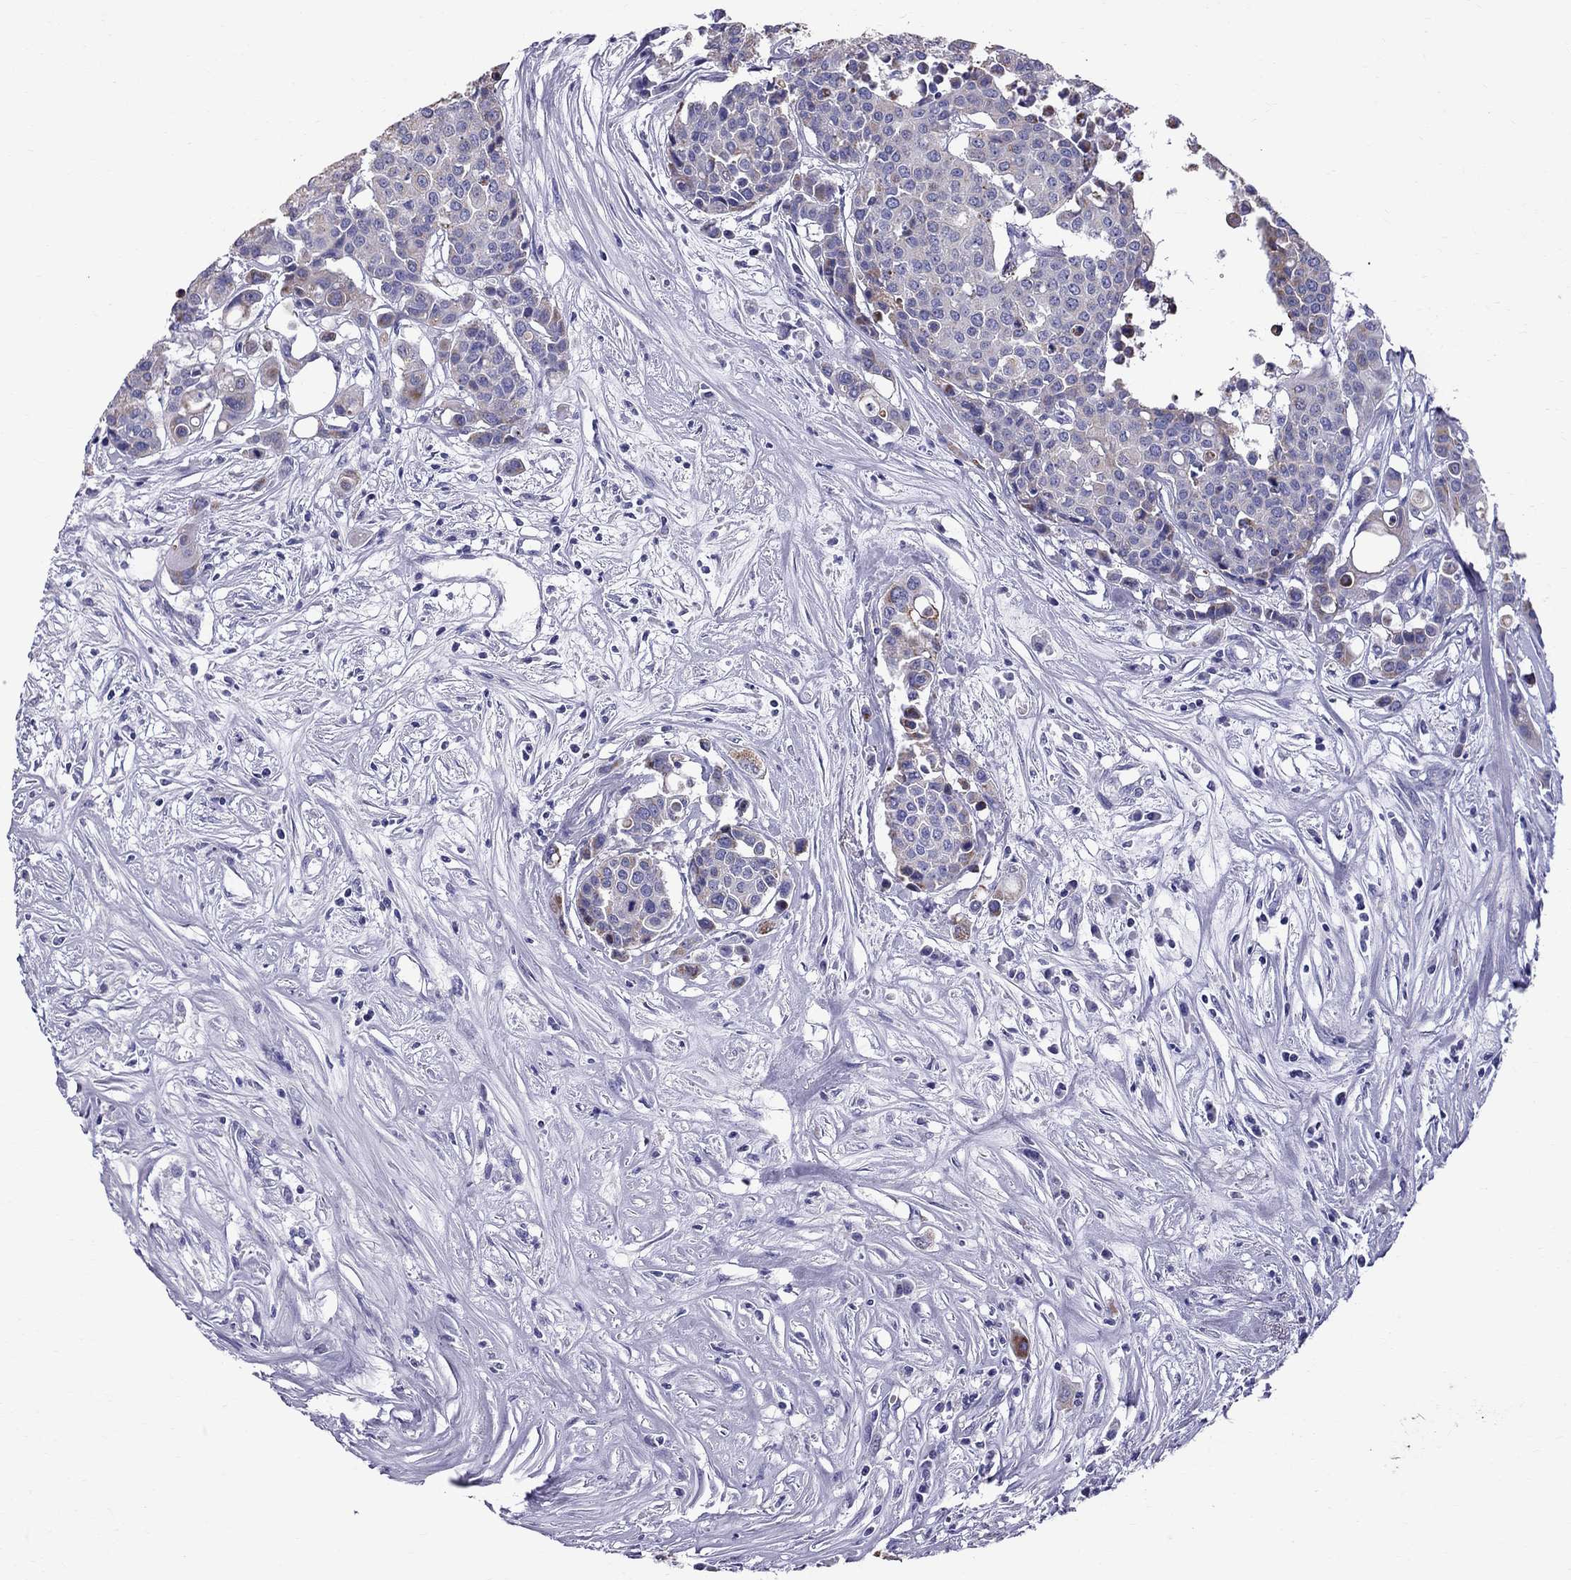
{"staining": {"intensity": "weak", "quantity": "<25%", "location": "cytoplasmic/membranous"}, "tissue": "carcinoid", "cell_type": "Tumor cells", "image_type": "cancer", "snomed": [{"axis": "morphology", "description": "Carcinoid, malignant, NOS"}, {"axis": "topography", "description": "Colon"}], "caption": "Tumor cells are negative for brown protein staining in carcinoid. Brightfield microscopy of immunohistochemistry stained with DAB (3,3'-diaminobenzidine) (brown) and hematoxylin (blue), captured at high magnification.", "gene": "TTLL13", "patient": {"sex": "male", "age": 81}}